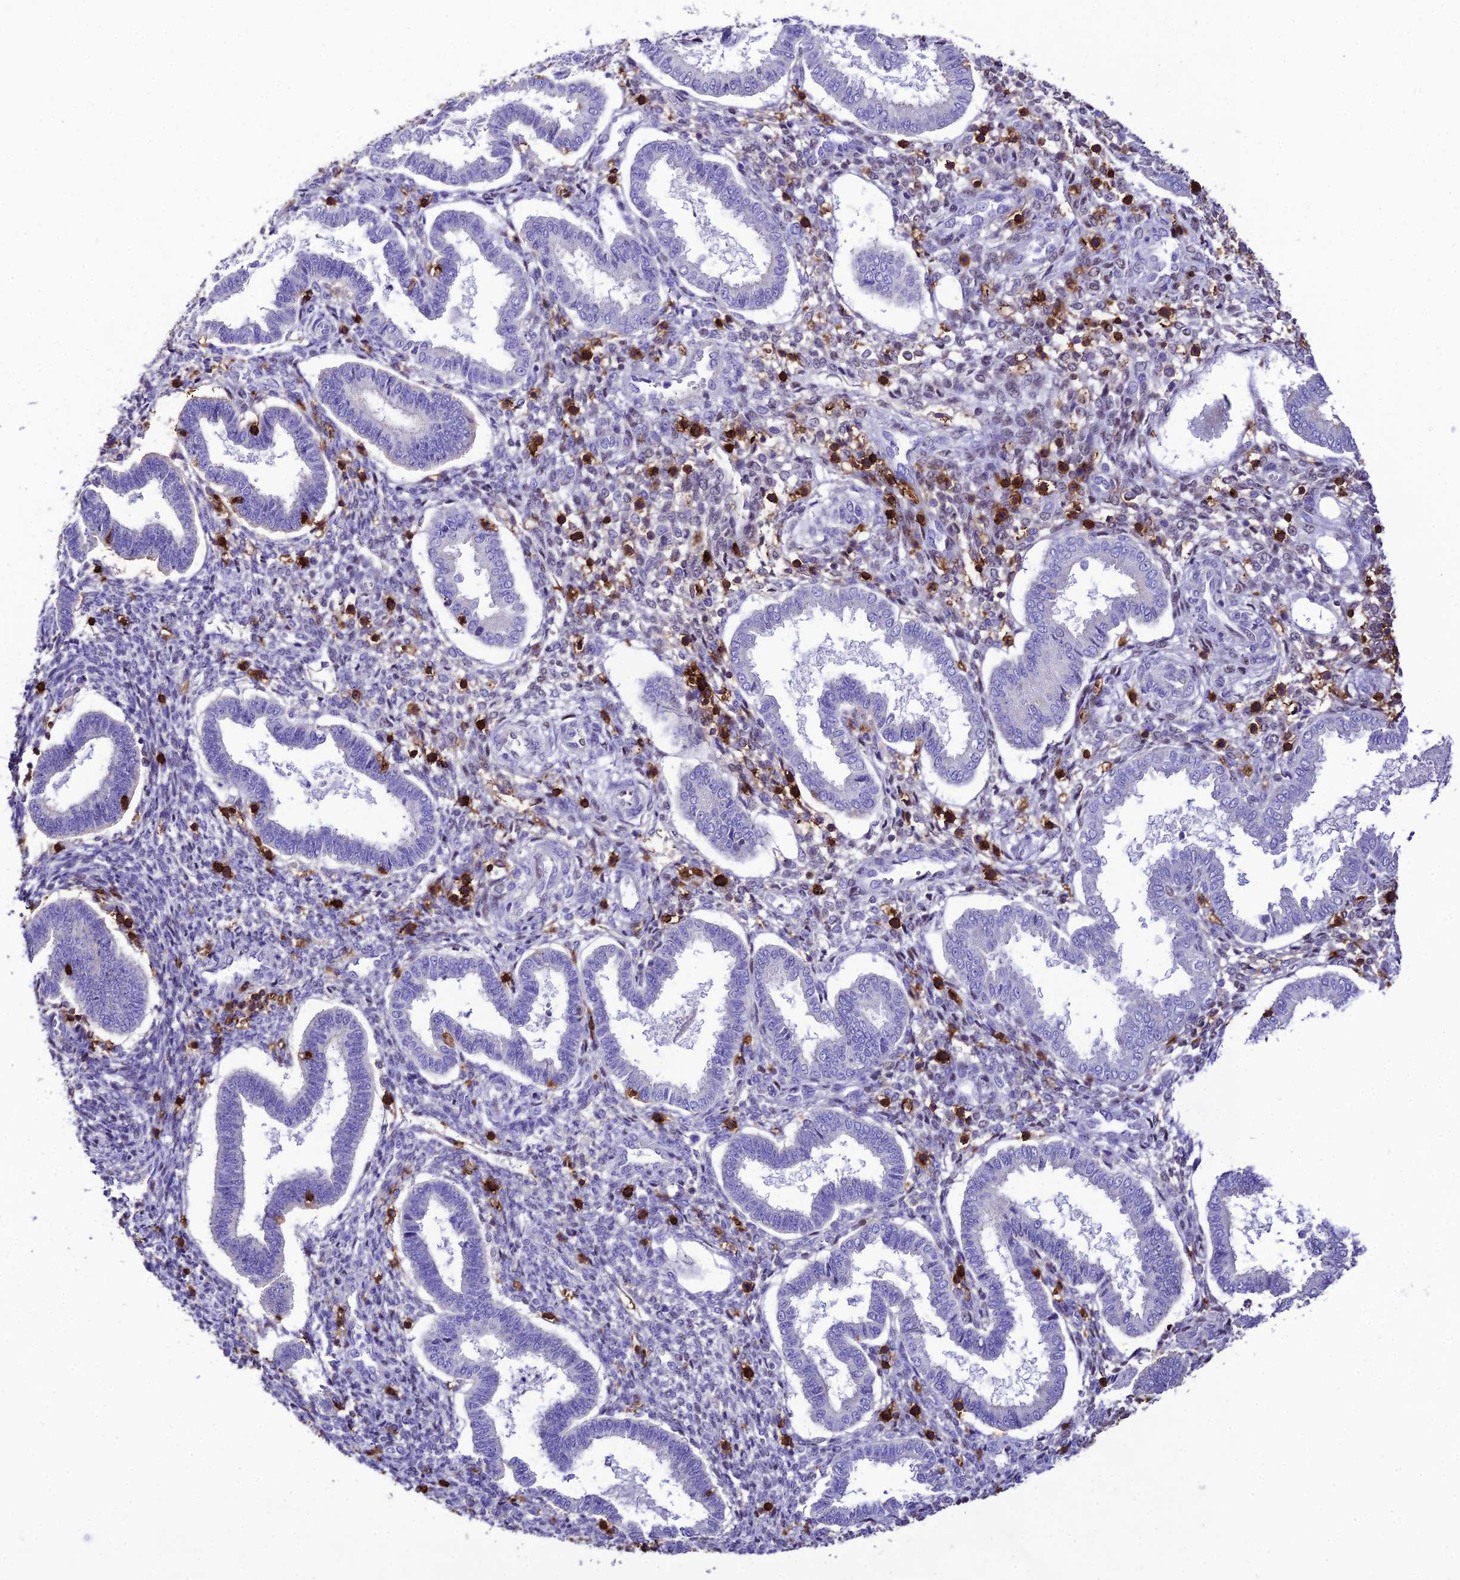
{"staining": {"intensity": "negative", "quantity": "none", "location": "none"}, "tissue": "endometrium", "cell_type": "Cells in endometrial stroma", "image_type": "normal", "snomed": [{"axis": "morphology", "description": "Normal tissue, NOS"}, {"axis": "topography", "description": "Endometrium"}], "caption": "Immunohistochemistry (IHC) of normal endometrium reveals no positivity in cells in endometrial stroma. (DAB IHC with hematoxylin counter stain).", "gene": "PTPRCAP", "patient": {"sex": "female", "age": 24}}